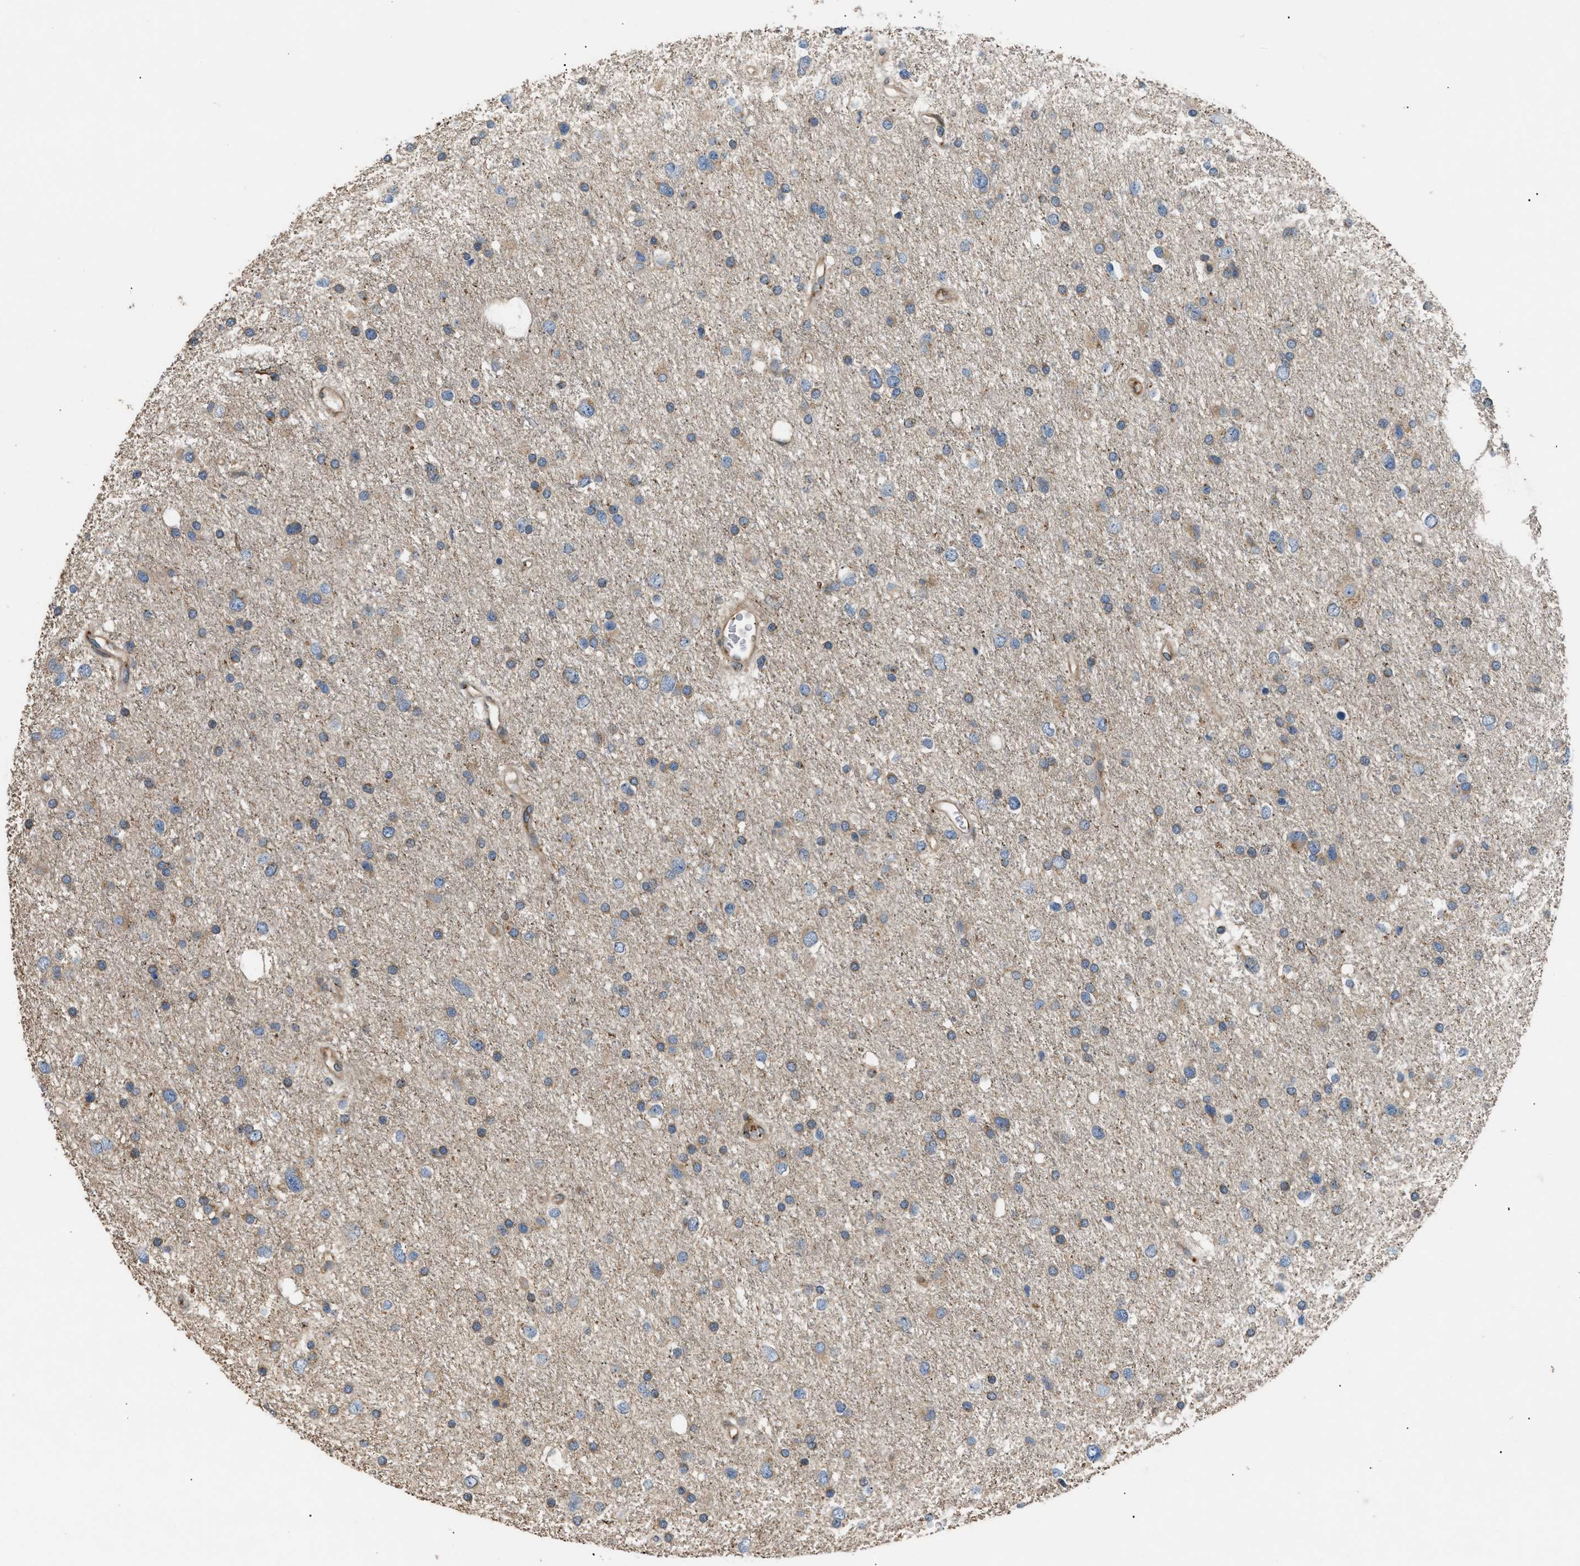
{"staining": {"intensity": "moderate", "quantity": ">75%", "location": "cytoplasmic/membranous"}, "tissue": "glioma", "cell_type": "Tumor cells", "image_type": "cancer", "snomed": [{"axis": "morphology", "description": "Glioma, malignant, Low grade"}, {"axis": "topography", "description": "Brain"}], "caption": "Immunohistochemical staining of glioma exhibits moderate cytoplasmic/membranous protein staining in approximately >75% of tumor cells. (DAB = brown stain, brightfield microscopy at high magnification).", "gene": "LYSMD3", "patient": {"sex": "female", "age": 37}}